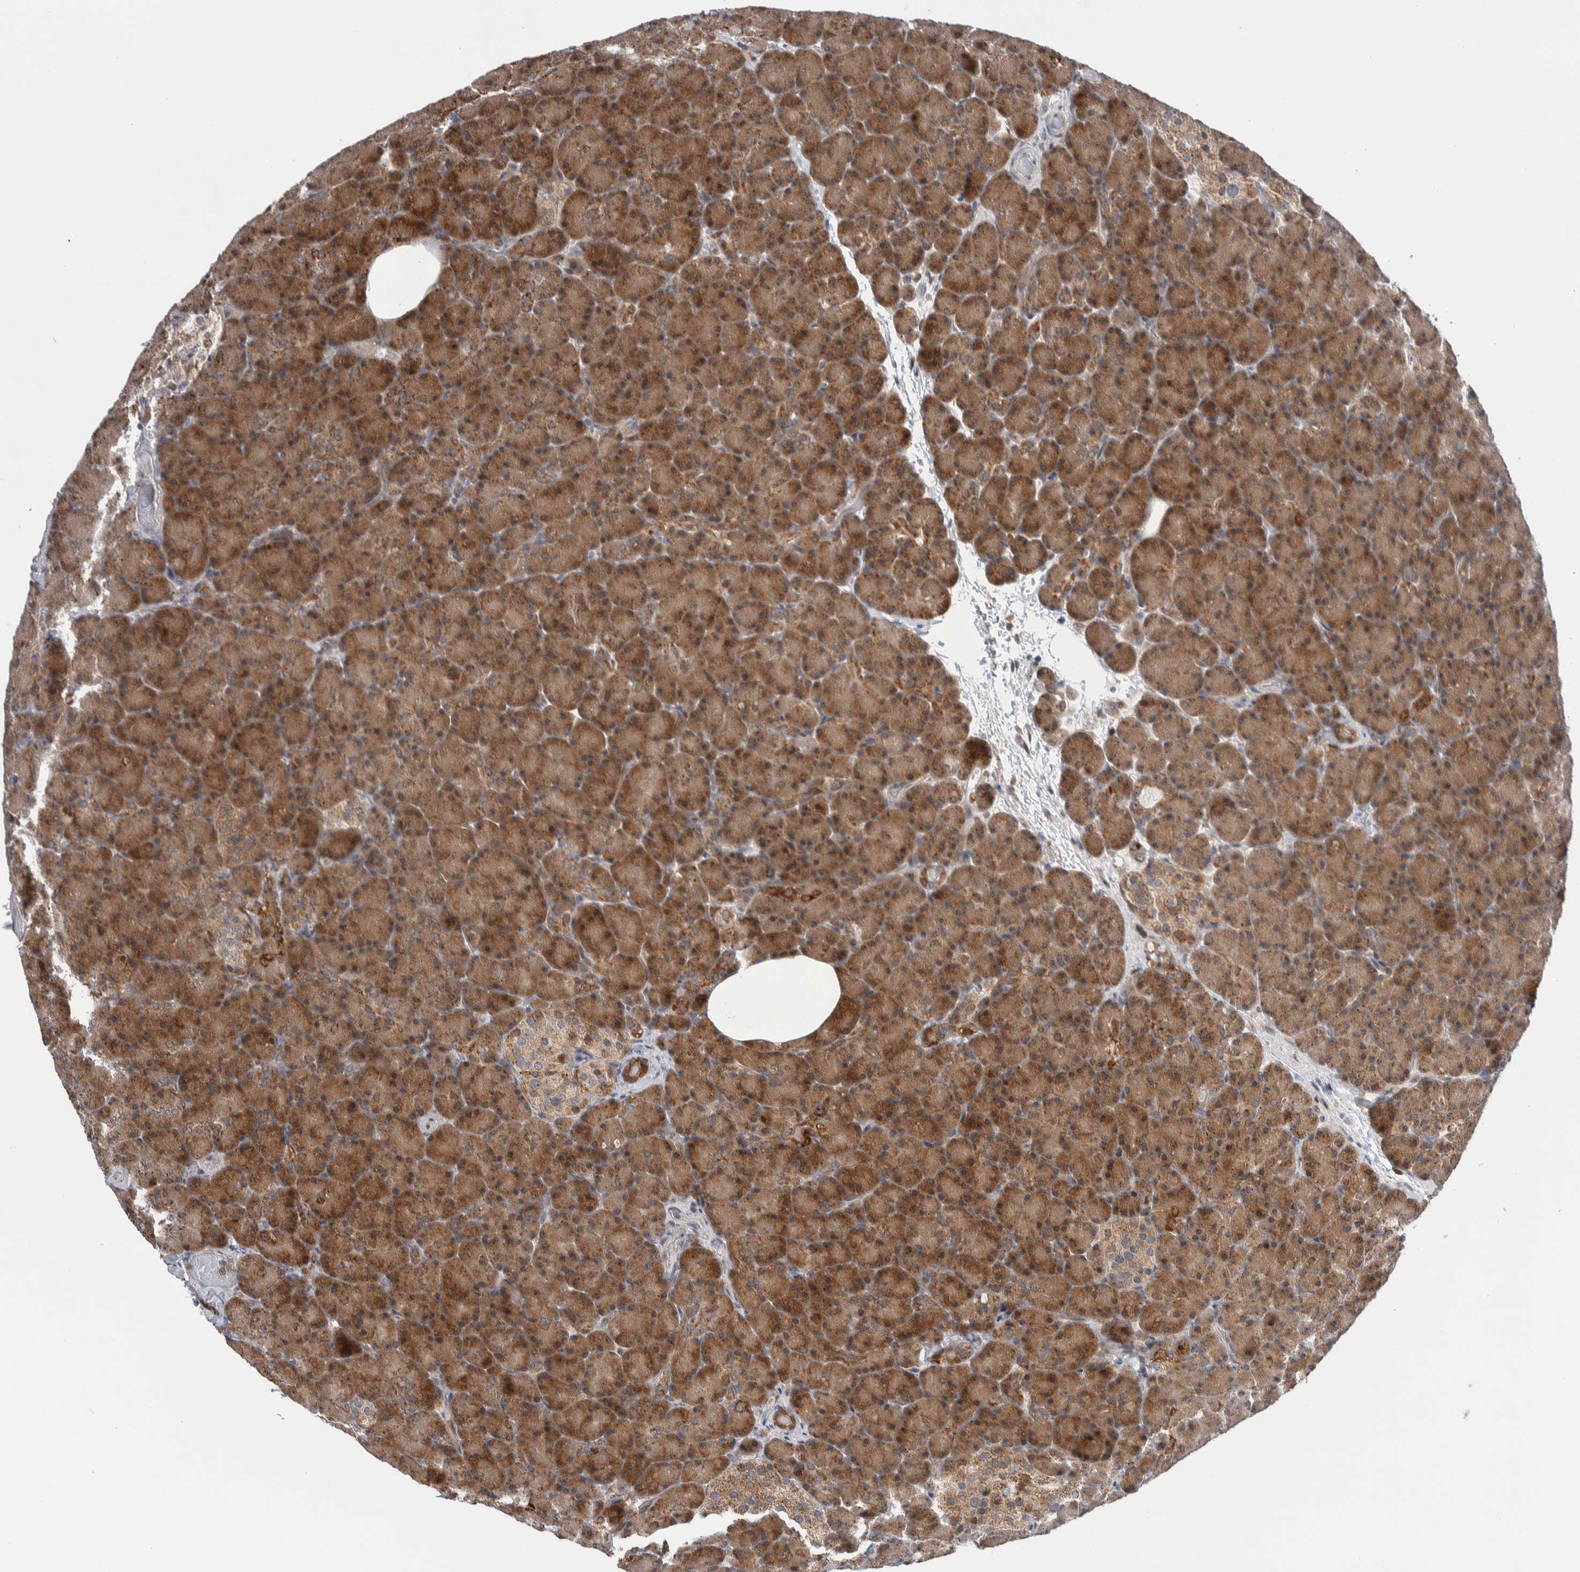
{"staining": {"intensity": "moderate", "quantity": ">75%", "location": "cytoplasmic/membranous,nuclear"}, "tissue": "pancreas", "cell_type": "Exocrine glandular cells", "image_type": "normal", "snomed": [{"axis": "morphology", "description": "Normal tissue, NOS"}, {"axis": "topography", "description": "Pancreas"}], "caption": "Immunohistochemistry staining of benign pancreas, which exhibits medium levels of moderate cytoplasmic/membranous,nuclear expression in about >75% of exocrine glandular cells indicating moderate cytoplasmic/membranous,nuclear protein positivity. The staining was performed using DAB (3,3'-diaminobenzidine) (brown) for protein detection and nuclei were counterstained in hematoxylin (blue).", "gene": "PRRG4", "patient": {"sex": "female", "age": 43}}